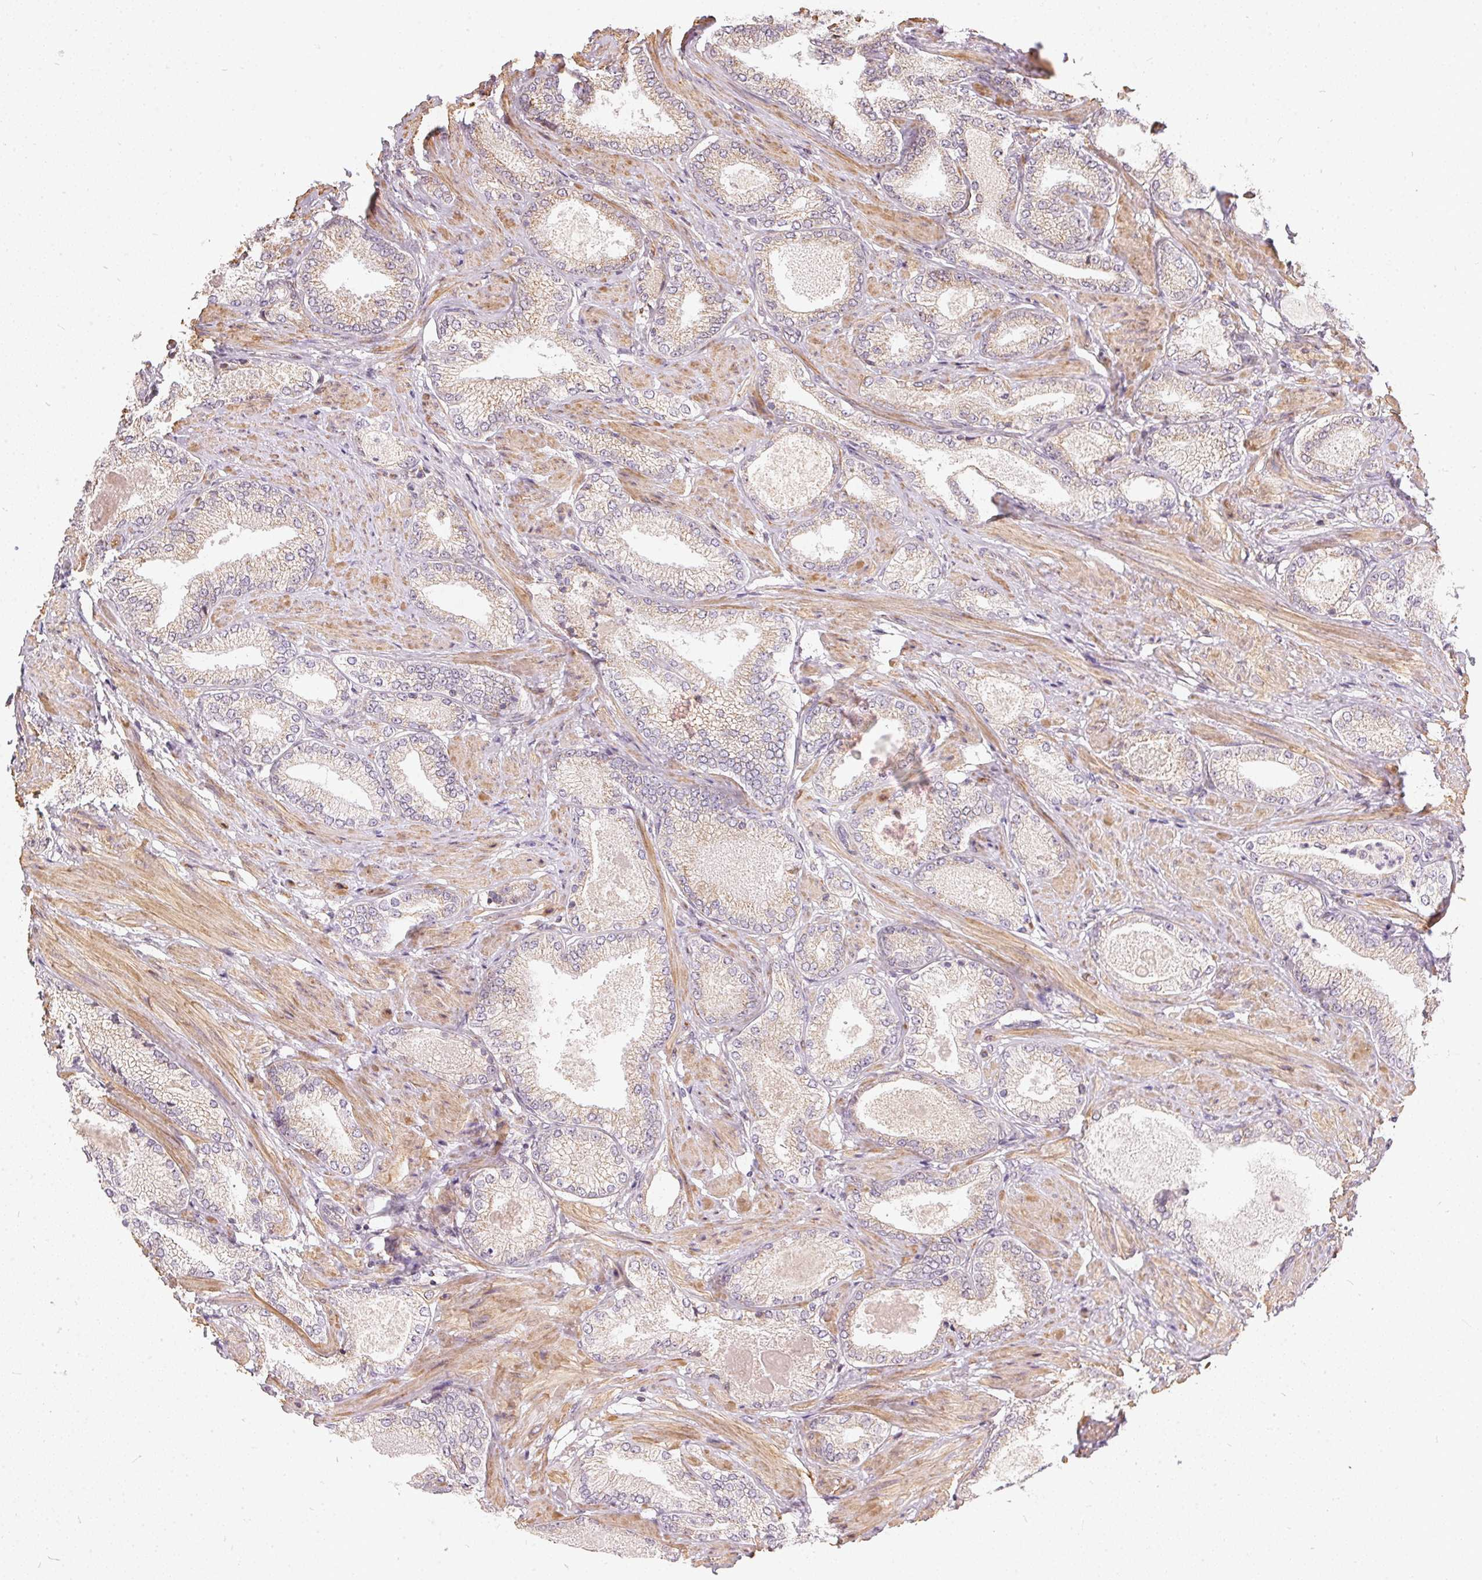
{"staining": {"intensity": "weak", "quantity": "25%-75%", "location": "cytoplasmic/membranous"}, "tissue": "prostate cancer", "cell_type": "Tumor cells", "image_type": "cancer", "snomed": [{"axis": "morphology", "description": "Adenocarcinoma, High grade"}, {"axis": "topography", "description": "Prostate and seminal vesicle, NOS"}], "caption": "This histopathology image exhibits IHC staining of prostate cancer (high-grade adenocarcinoma), with low weak cytoplasmic/membranous staining in about 25%-75% of tumor cells.", "gene": "VWA5B2", "patient": {"sex": "male", "age": 61}}